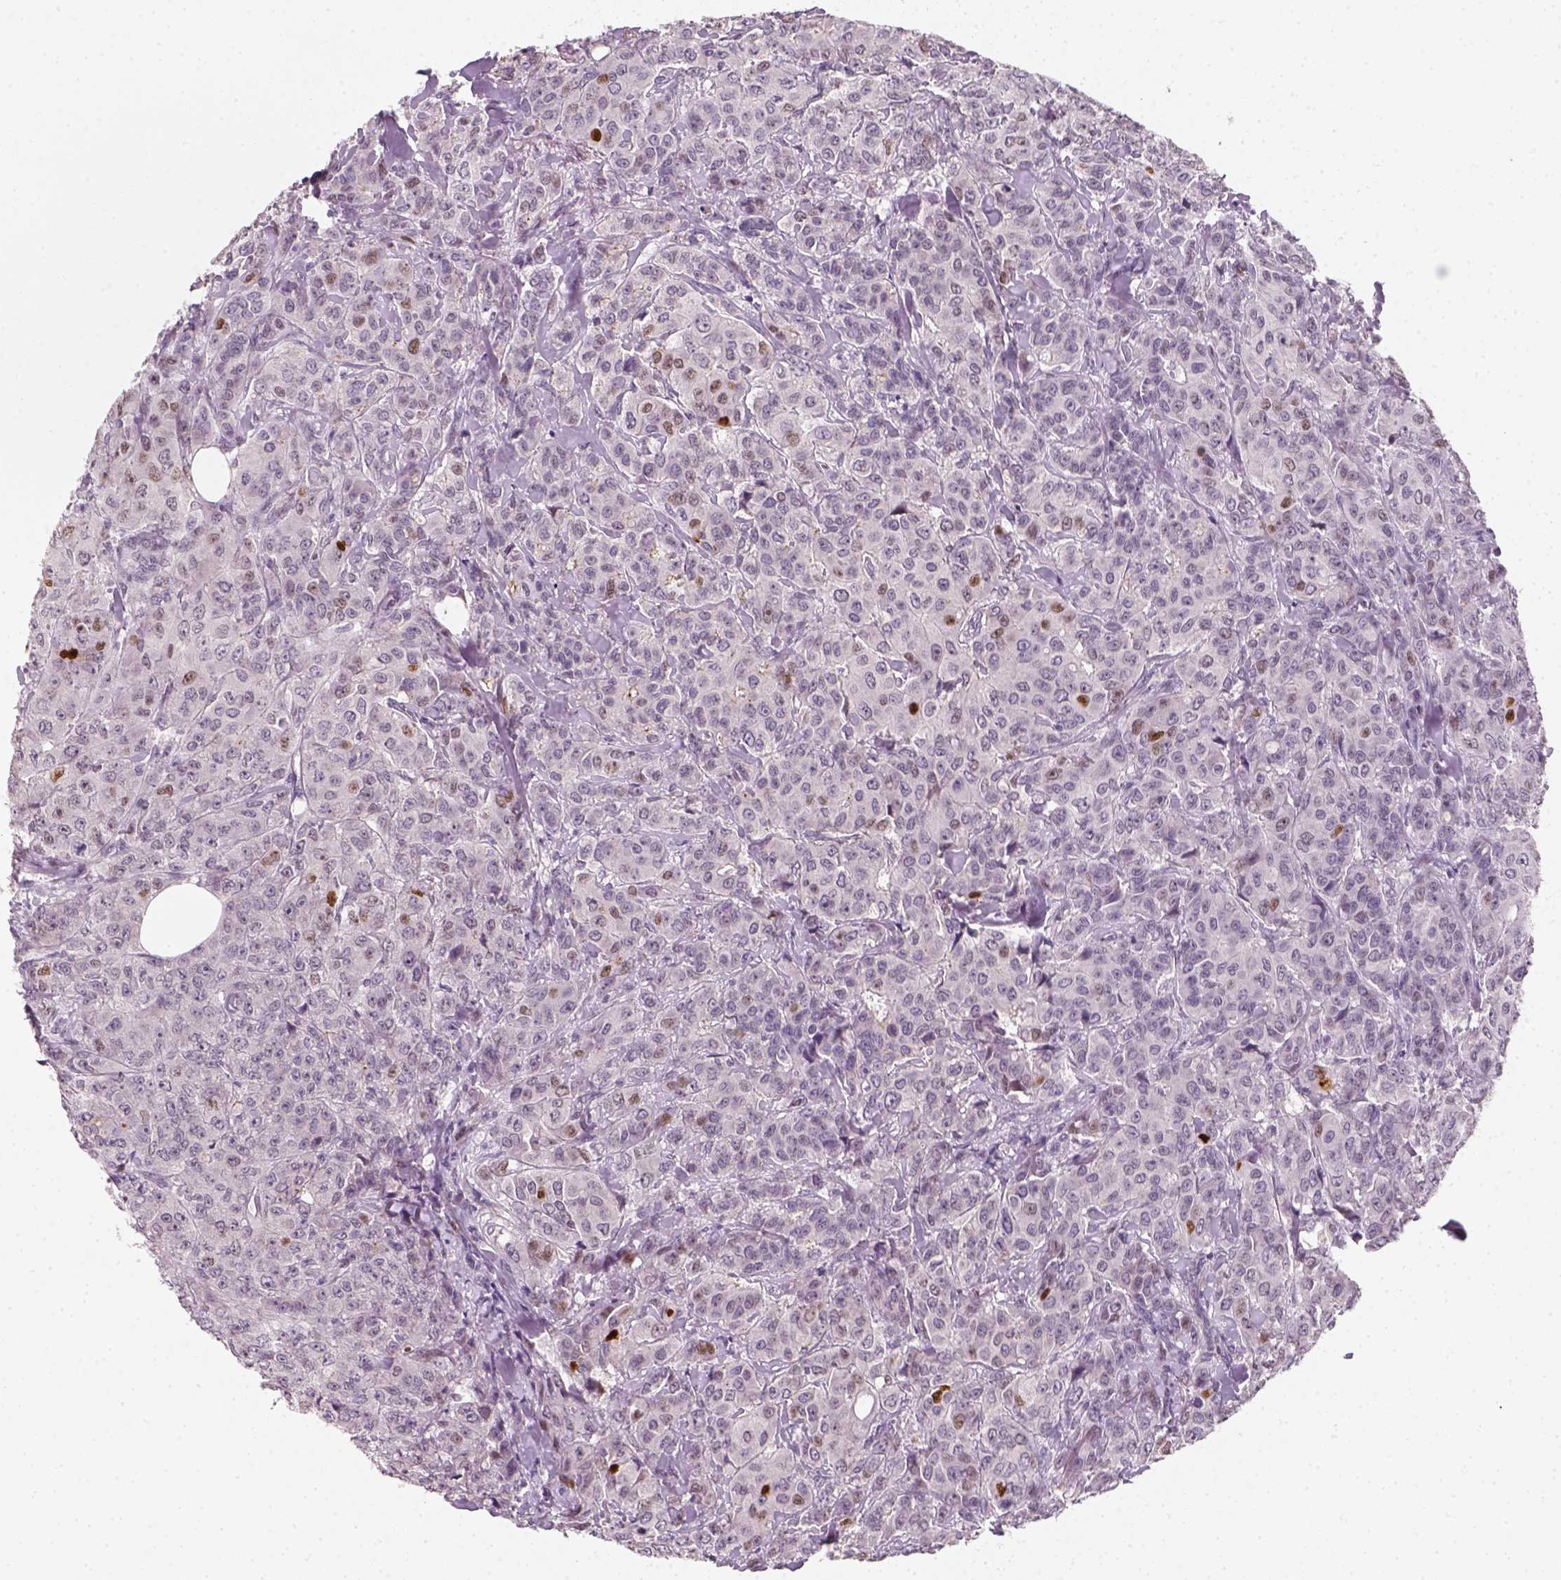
{"staining": {"intensity": "weak", "quantity": "<25%", "location": "nuclear"}, "tissue": "breast cancer", "cell_type": "Tumor cells", "image_type": "cancer", "snomed": [{"axis": "morphology", "description": "Duct carcinoma"}, {"axis": "topography", "description": "Breast"}], "caption": "Tumor cells are negative for brown protein staining in breast cancer.", "gene": "TP53", "patient": {"sex": "female", "age": 43}}